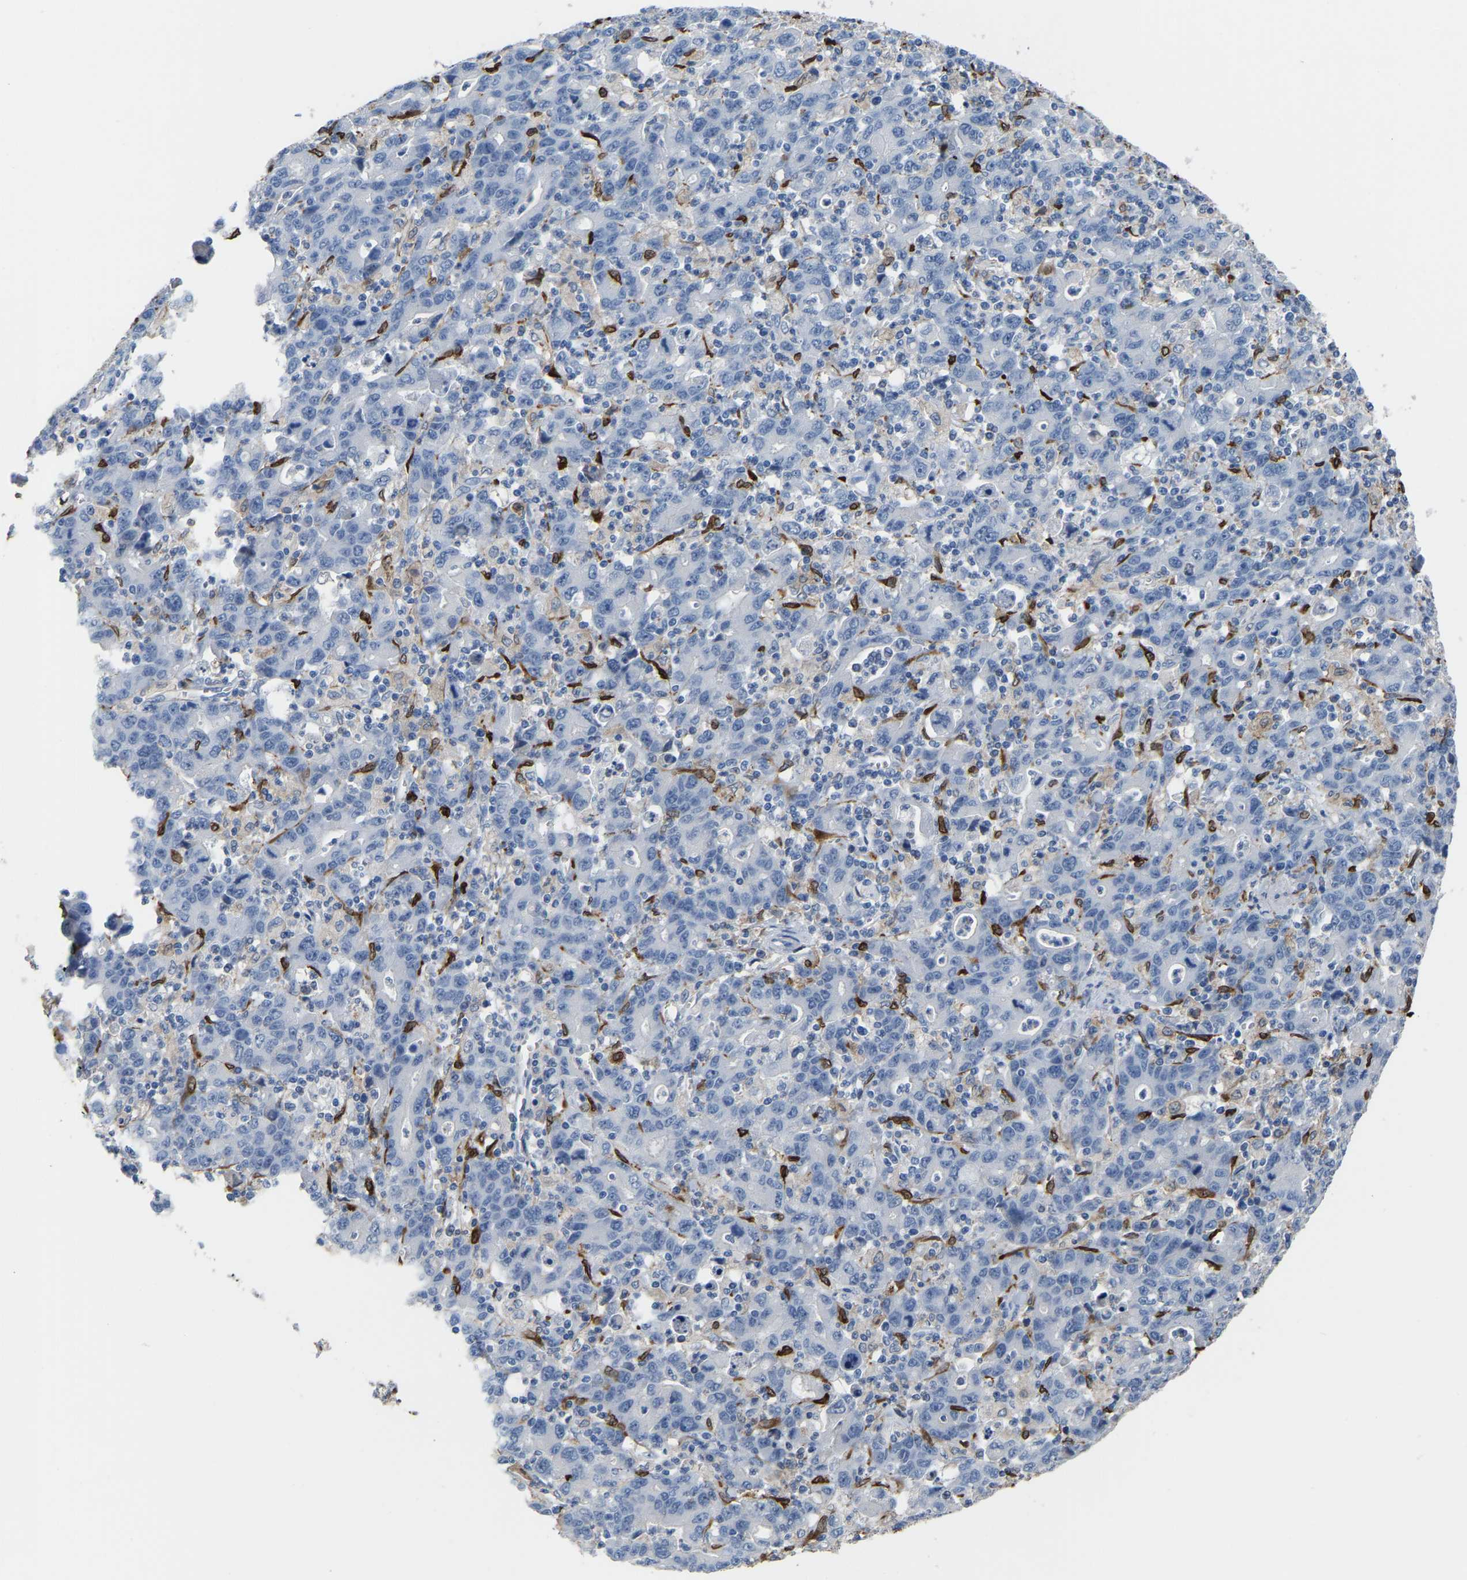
{"staining": {"intensity": "negative", "quantity": "none", "location": "none"}, "tissue": "stomach cancer", "cell_type": "Tumor cells", "image_type": "cancer", "snomed": [{"axis": "morphology", "description": "Adenocarcinoma, NOS"}, {"axis": "topography", "description": "Stomach, upper"}], "caption": "Human stomach cancer (adenocarcinoma) stained for a protein using immunohistochemistry (IHC) demonstrates no staining in tumor cells.", "gene": "PTGS1", "patient": {"sex": "male", "age": 69}}